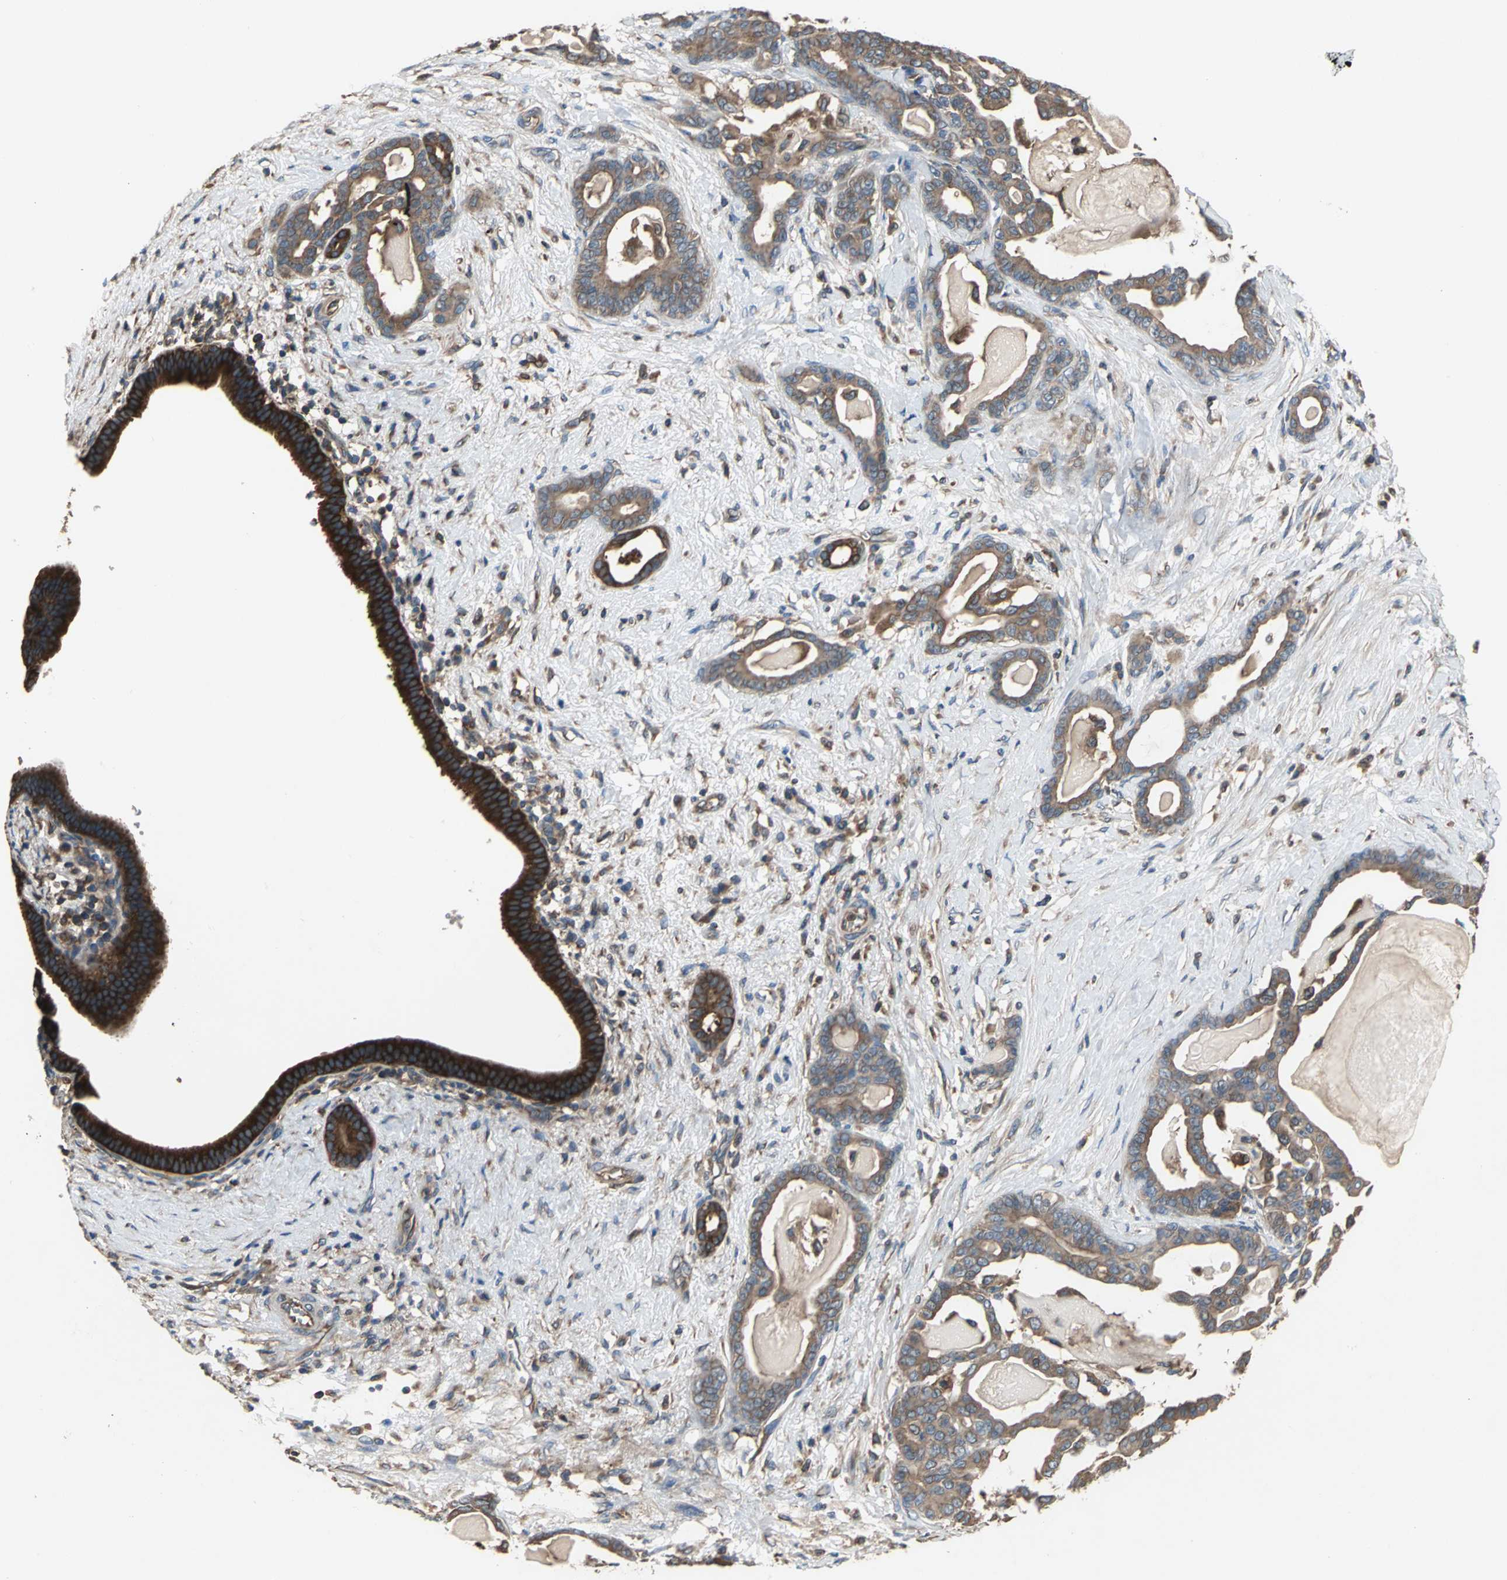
{"staining": {"intensity": "strong", "quantity": ">75%", "location": "cytoplasmic/membranous"}, "tissue": "pancreatic cancer", "cell_type": "Tumor cells", "image_type": "cancer", "snomed": [{"axis": "morphology", "description": "Adenocarcinoma, NOS"}, {"axis": "topography", "description": "Pancreas"}], "caption": "This micrograph exhibits immunohistochemistry staining of human pancreatic cancer (adenocarcinoma), with high strong cytoplasmic/membranous positivity in about >75% of tumor cells.", "gene": "CAPN1", "patient": {"sex": "male", "age": 63}}